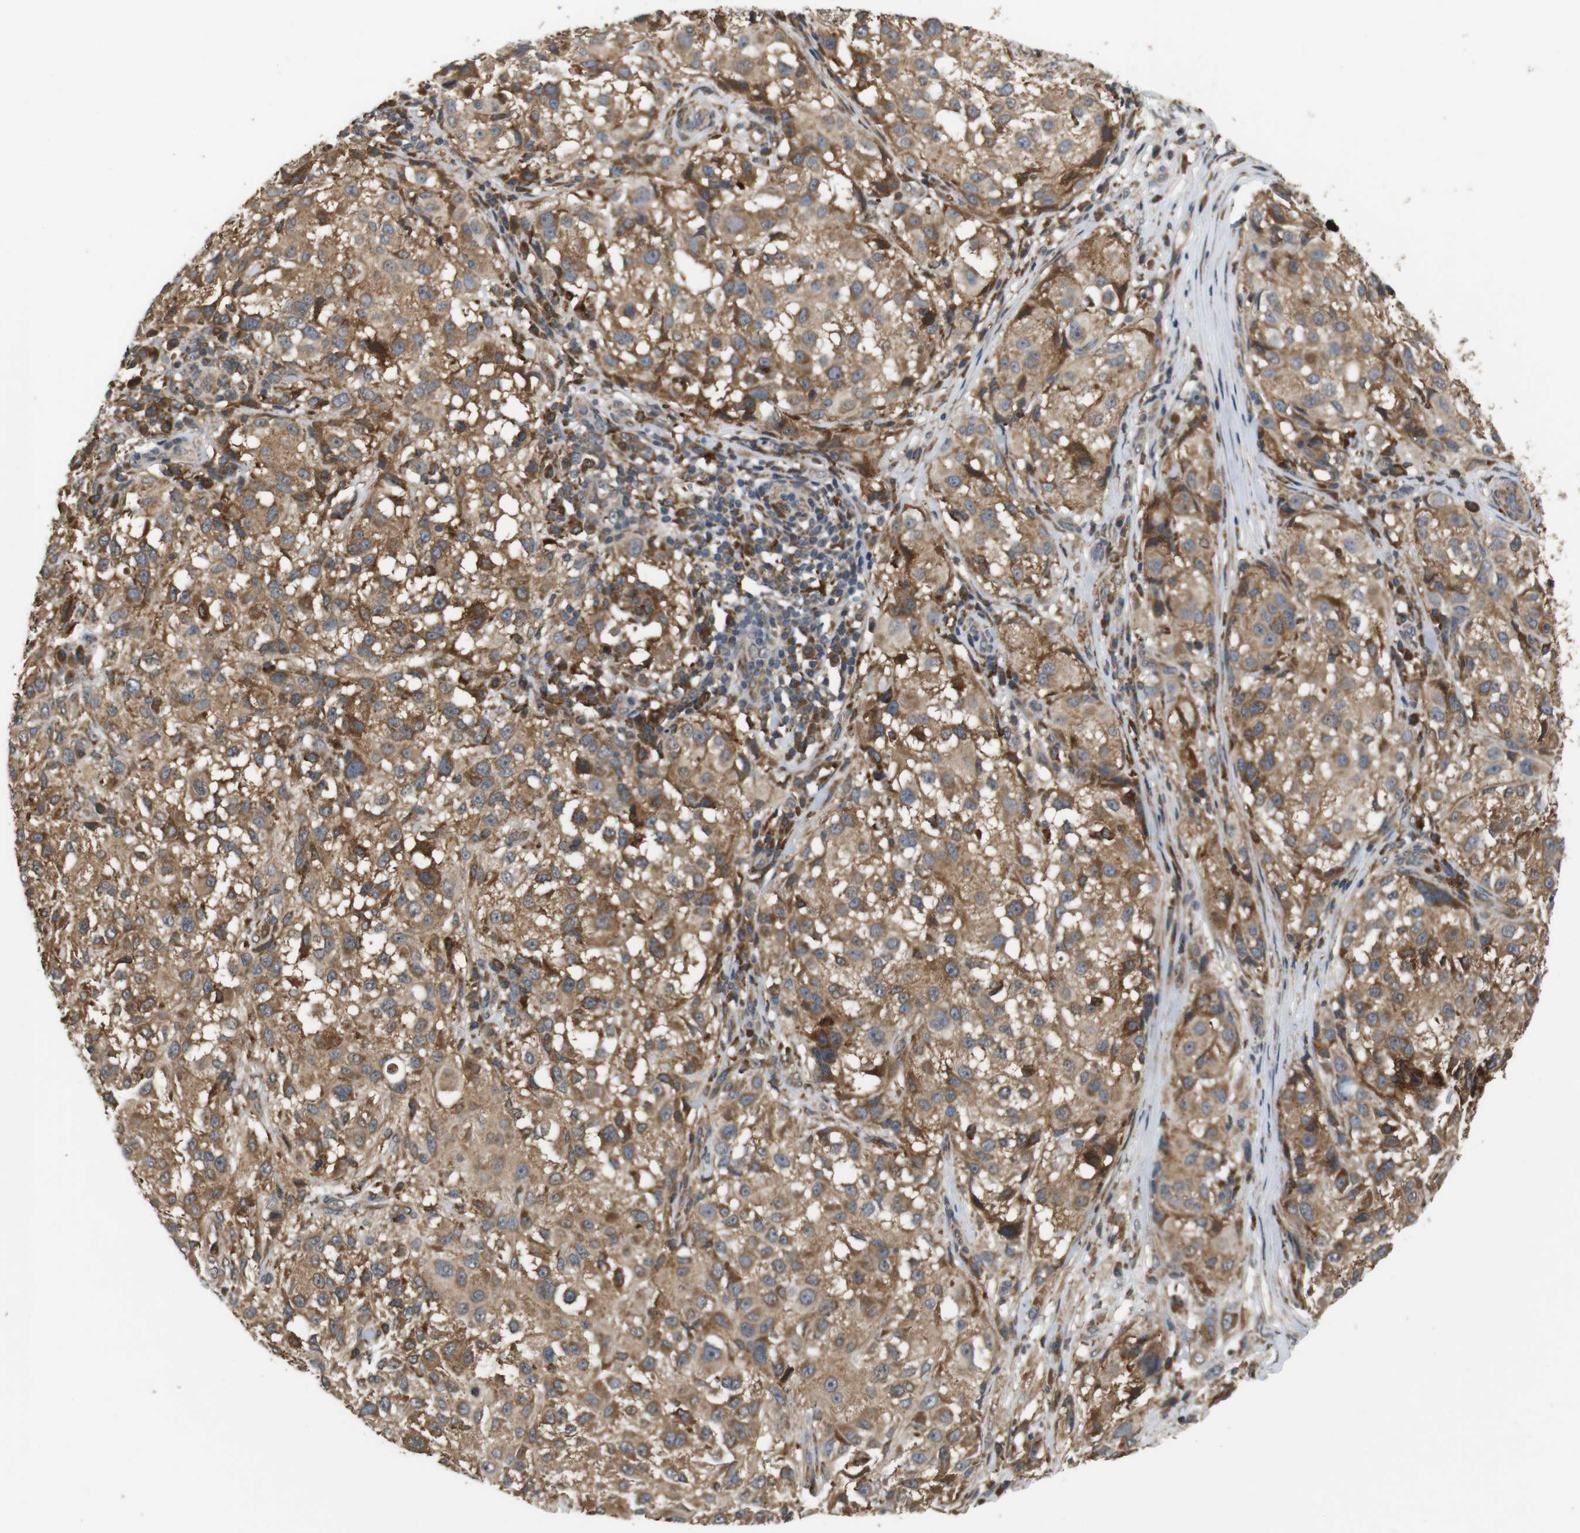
{"staining": {"intensity": "moderate", "quantity": ">75%", "location": "cytoplasmic/membranous"}, "tissue": "melanoma", "cell_type": "Tumor cells", "image_type": "cancer", "snomed": [{"axis": "morphology", "description": "Necrosis, NOS"}, {"axis": "morphology", "description": "Malignant melanoma, NOS"}, {"axis": "topography", "description": "Skin"}], "caption": "Tumor cells demonstrate medium levels of moderate cytoplasmic/membranous expression in about >75% of cells in human melanoma.", "gene": "EPHB2", "patient": {"sex": "female", "age": 87}}